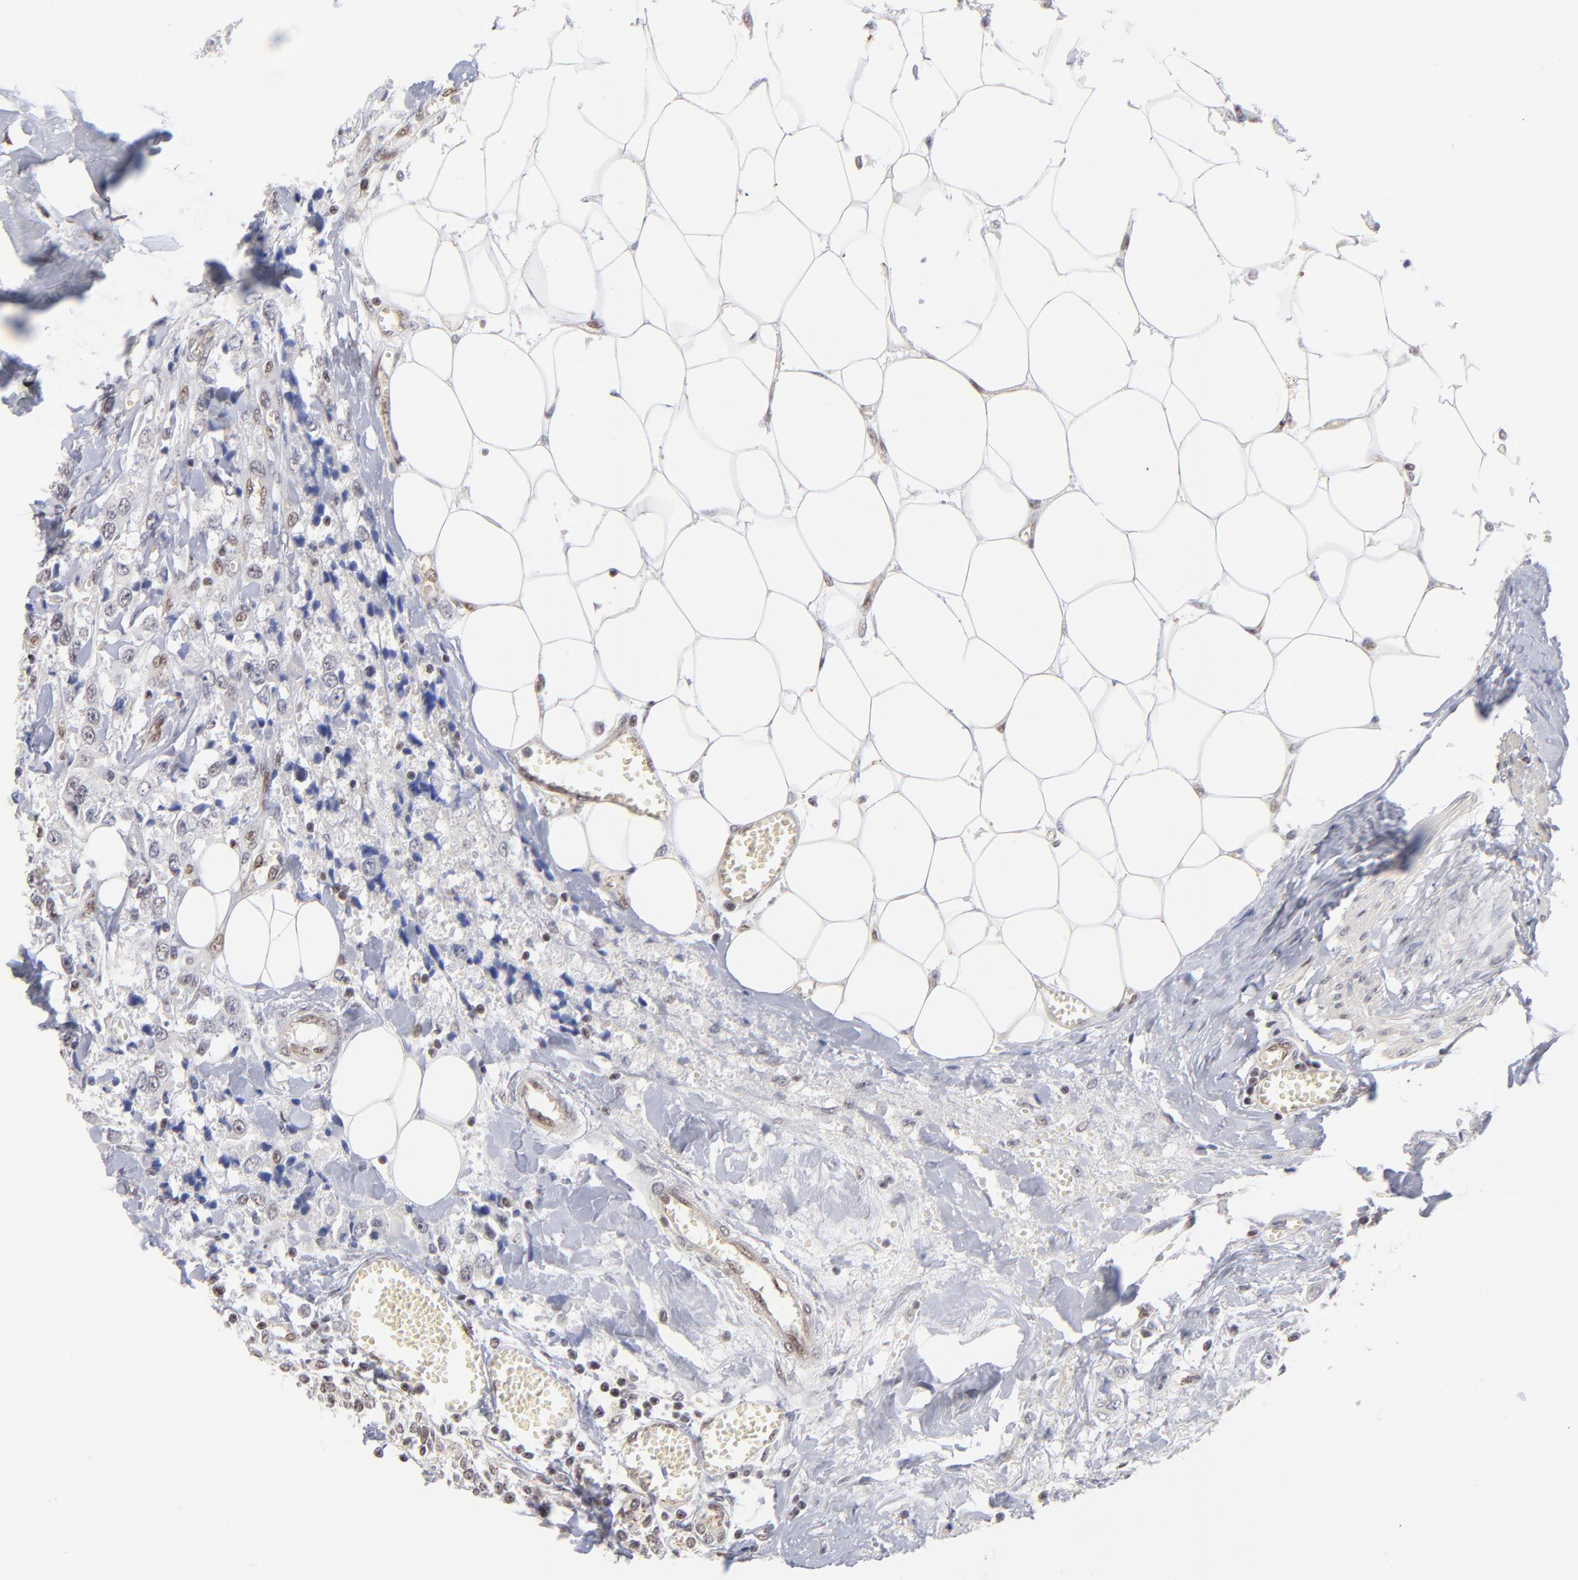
{"staining": {"intensity": "weak", "quantity": "<25%", "location": "nuclear"}, "tissue": "breast cancer", "cell_type": "Tumor cells", "image_type": "cancer", "snomed": [{"axis": "morphology", "description": "Duct carcinoma"}, {"axis": "topography", "description": "Breast"}], "caption": "There is no significant positivity in tumor cells of infiltrating ductal carcinoma (breast). (Stains: DAB (3,3'-diaminobenzidine) IHC with hematoxylin counter stain, Microscopy: brightfield microscopy at high magnification).", "gene": "GABPA", "patient": {"sex": "female", "age": 58}}